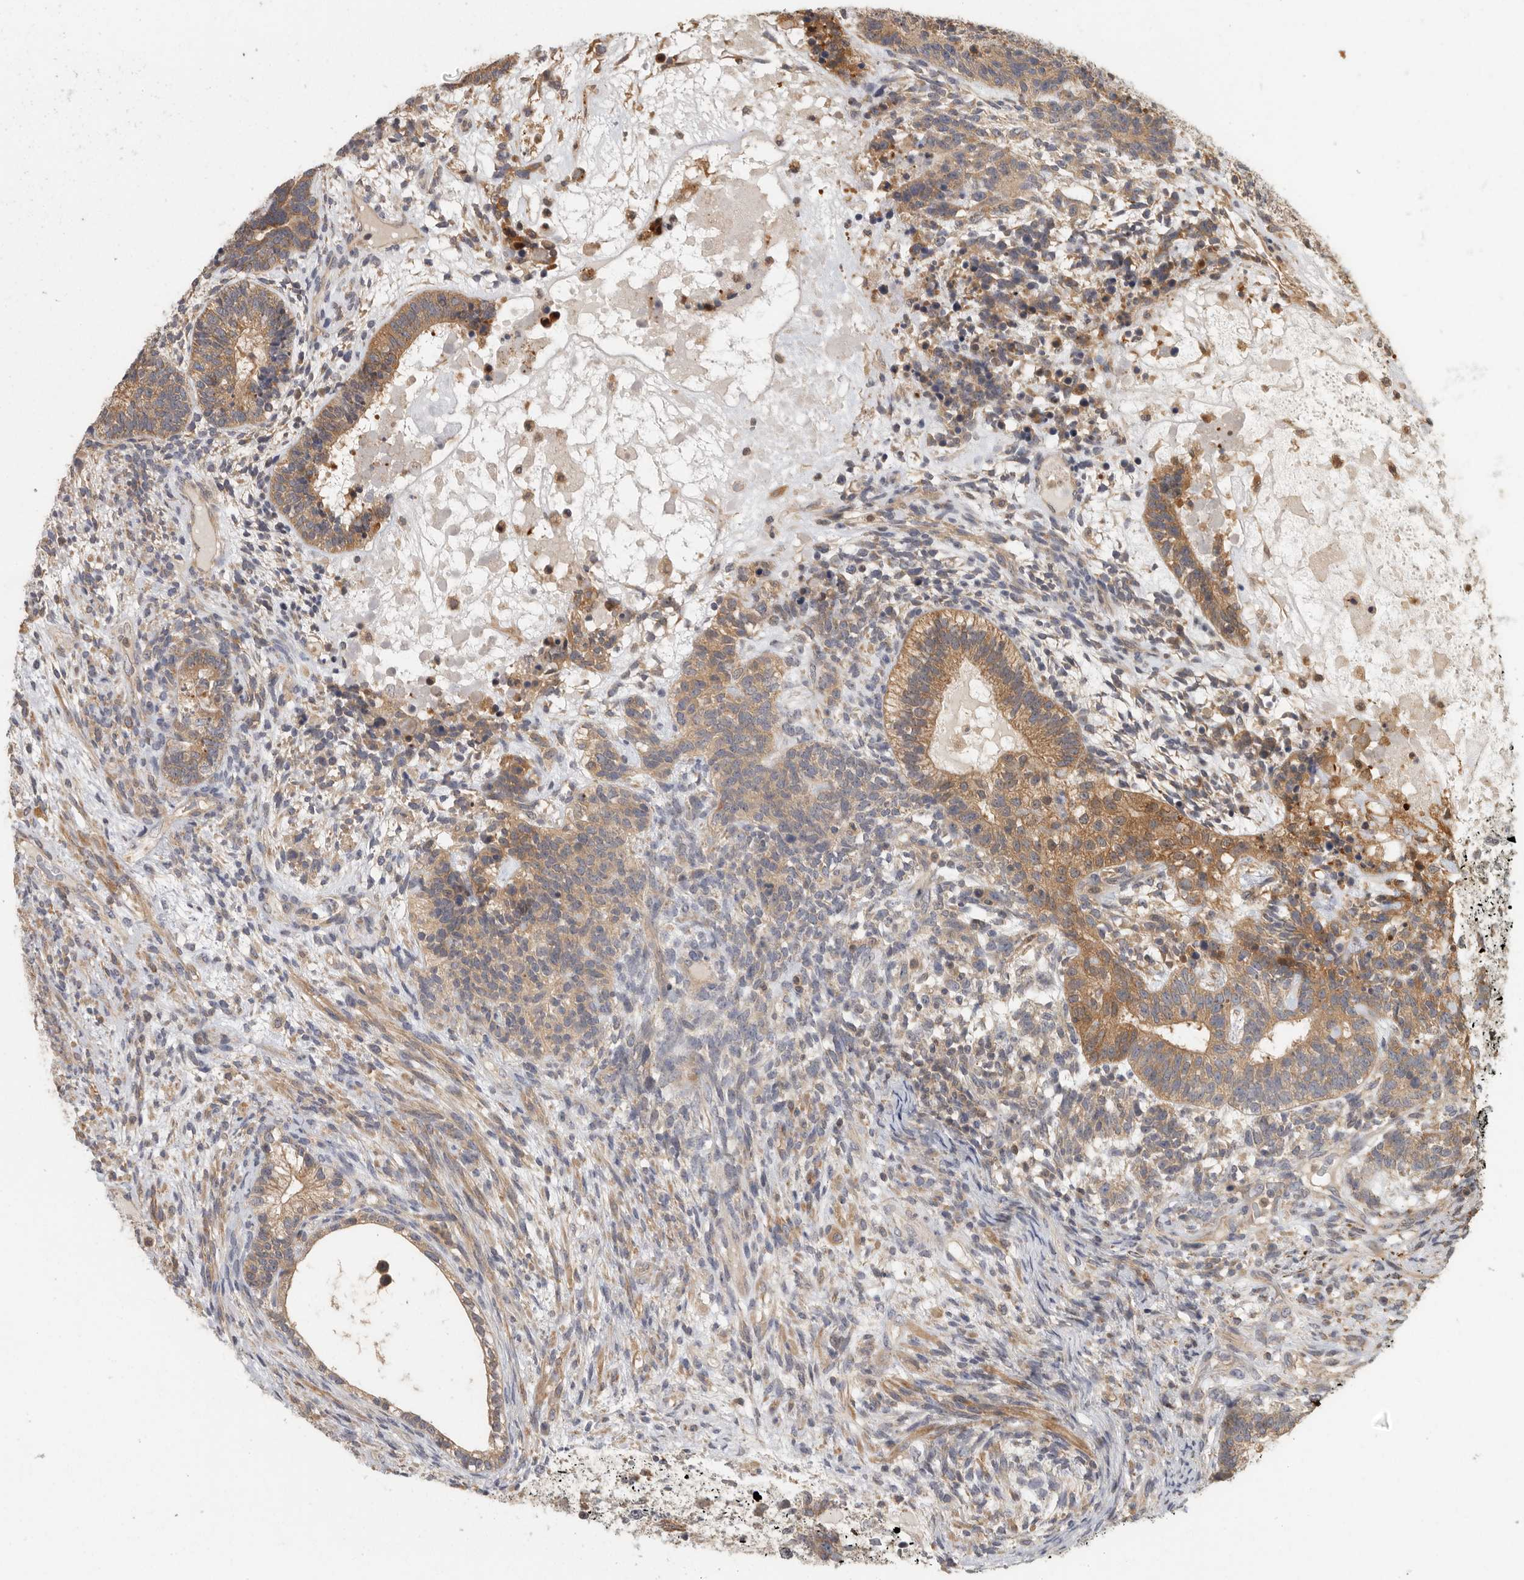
{"staining": {"intensity": "moderate", "quantity": ">75%", "location": "cytoplasmic/membranous"}, "tissue": "testis cancer", "cell_type": "Tumor cells", "image_type": "cancer", "snomed": [{"axis": "morphology", "description": "Seminoma, NOS"}, {"axis": "morphology", "description": "Carcinoma, Embryonal, NOS"}, {"axis": "topography", "description": "Testis"}], "caption": "Immunohistochemistry (IHC) (DAB) staining of testis cancer reveals moderate cytoplasmic/membranous protein expression in about >75% of tumor cells. (brown staining indicates protein expression, while blue staining denotes nuclei).", "gene": "SWT1", "patient": {"sex": "male", "age": 28}}